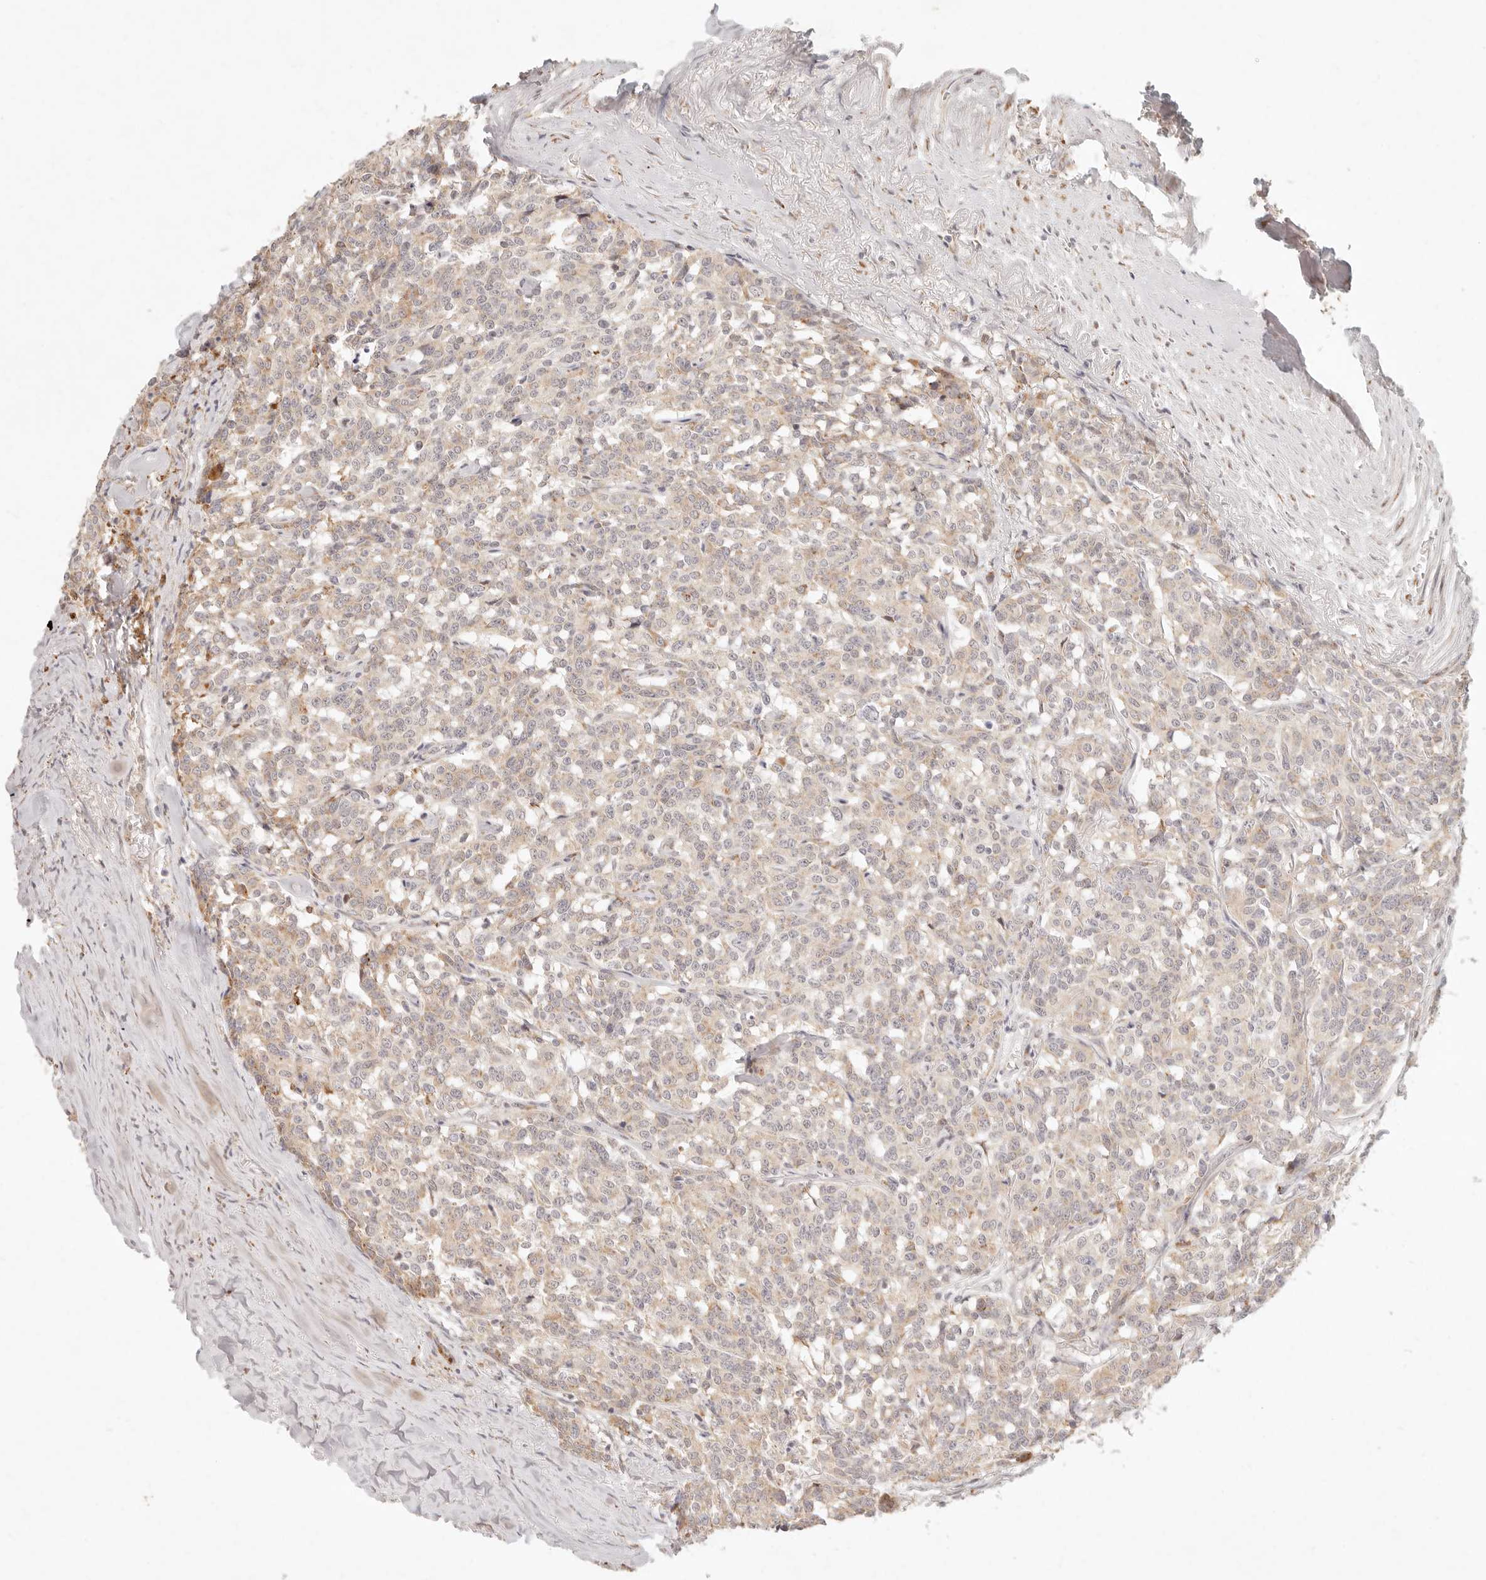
{"staining": {"intensity": "weak", "quantity": ">75%", "location": "cytoplasmic/membranous"}, "tissue": "carcinoid", "cell_type": "Tumor cells", "image_type": "cancer", "snomed": [{"axis": "morphology", "description": "Carcinoid, malignant, NOS"}, {"axis": "topography", "description": "Lung"}], "caption": "Brown immunohistochemical staining in carcinoid demonstrates weak cytoplasmic/membranous staining in approximately >75% of tumor cells.", "gene": "C1orf127", "patient": {"sex": "female", "age": 46}}